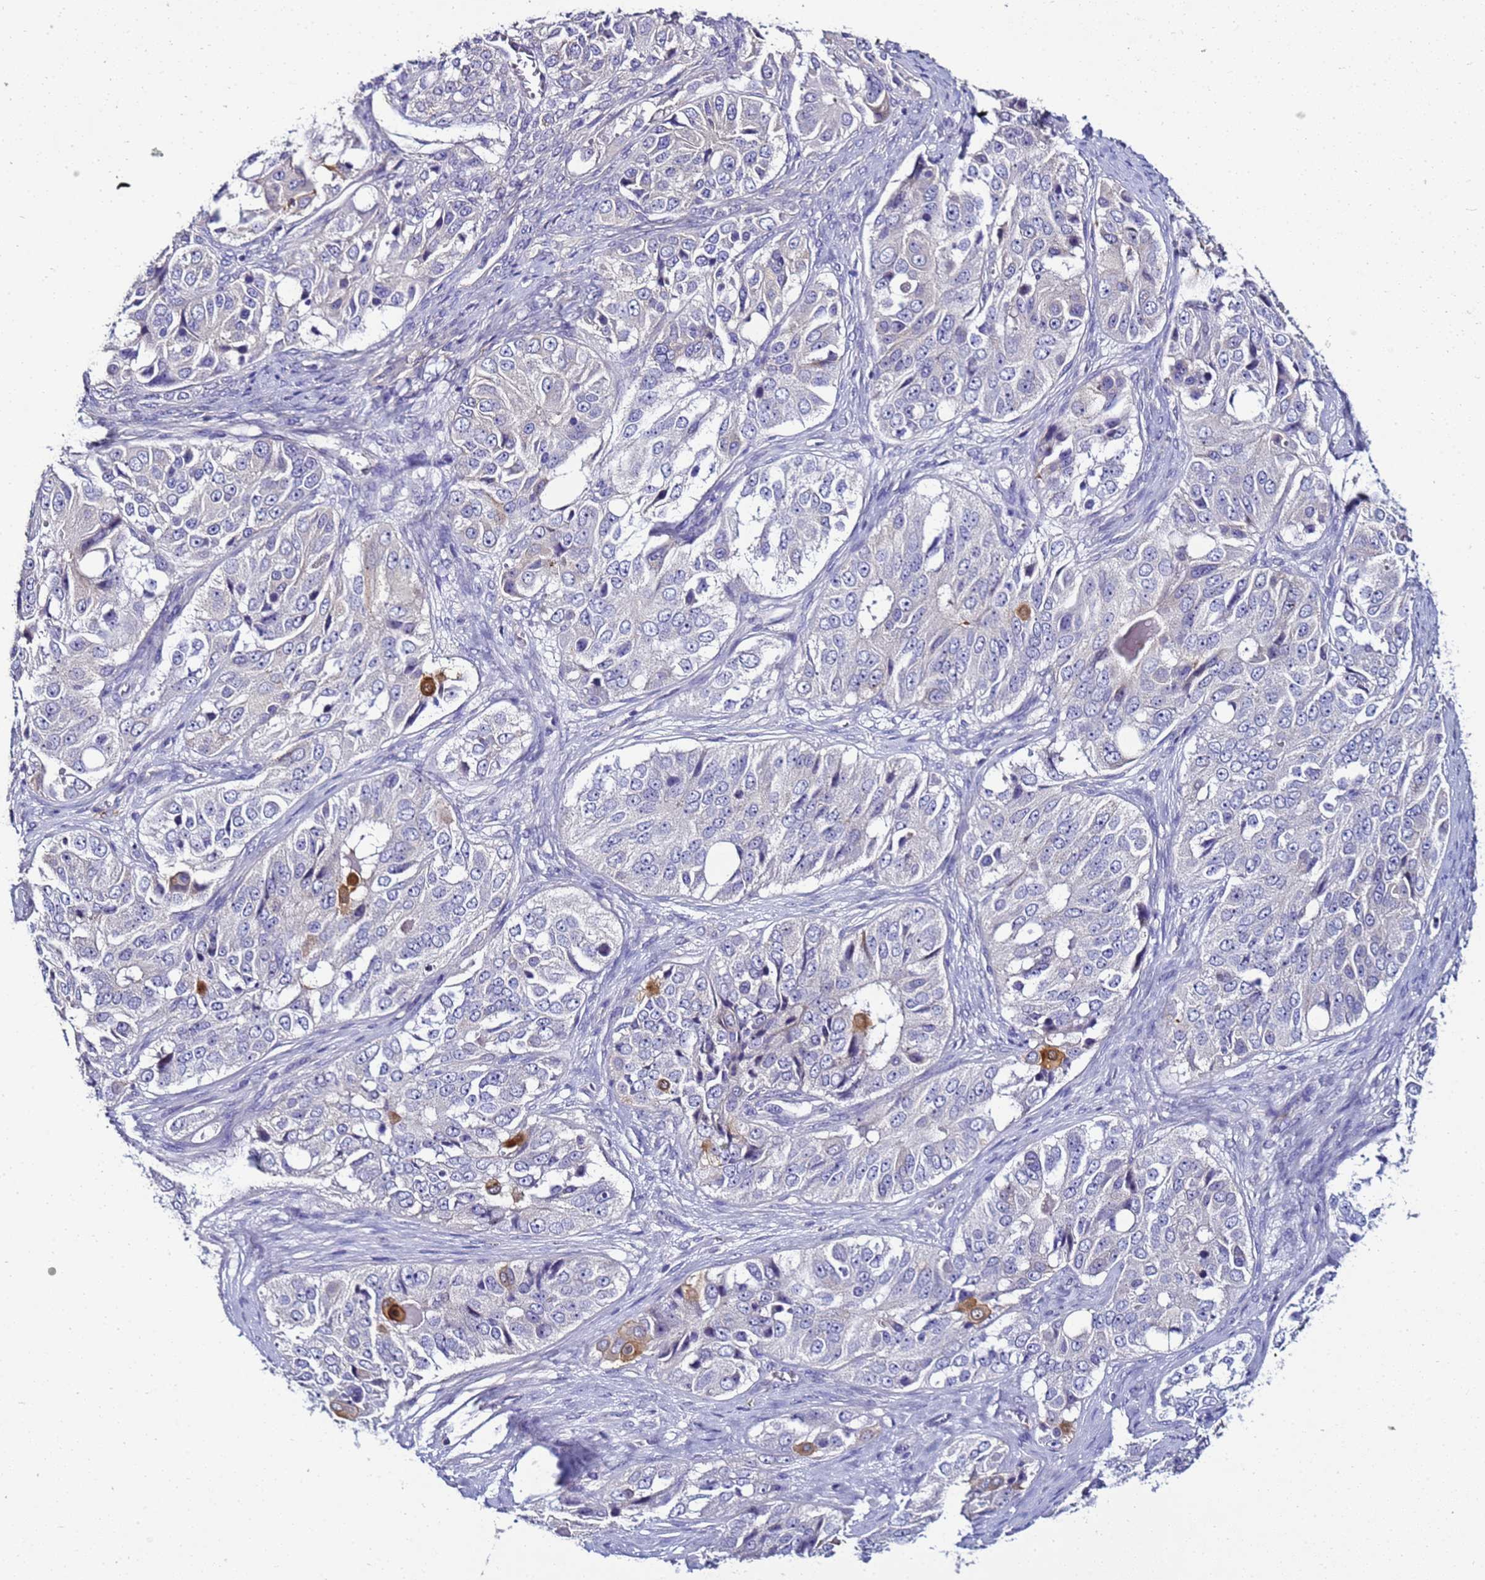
{"staining": {"intensity": "negative", "quantity": "none", "location": "none"}, "tissue": "ovarian cancer", "cell_type": "Tumor cells", "image_type": "cancer", "snomed": [{"axis": "morphology", "description": "Carcinoma, endometroid"}, {"axis": "topography", "description": "Ovary"}], "caption": "This is a micrograph of immunohistochemistry (IHC) staining of endometroid carcinoma (ovarian), which shows no expression in tumor cells.", "gene": "FAM166B", "patient": {"sex": "female", "age": 51}}